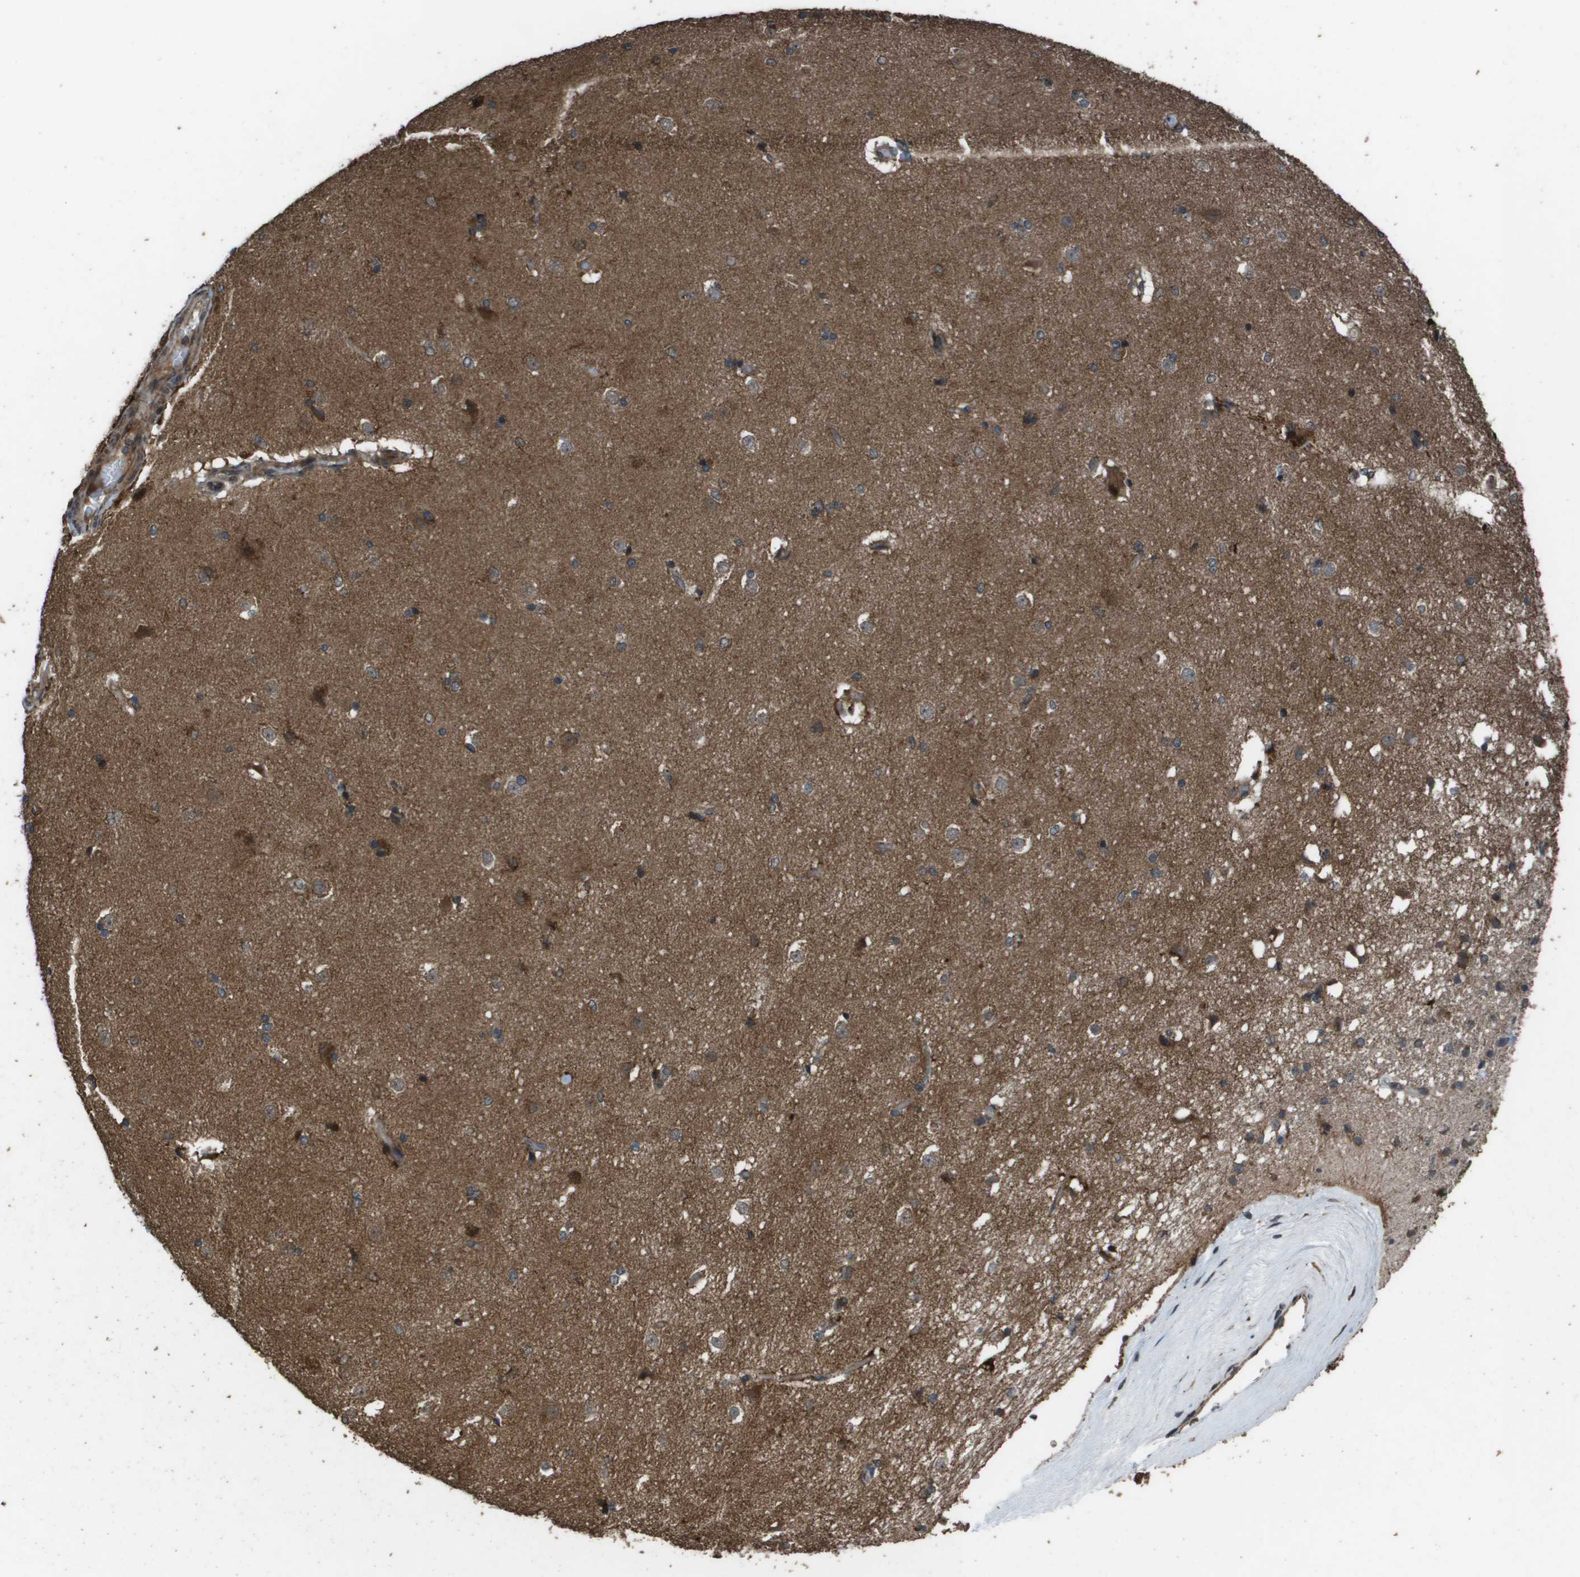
{"staining": {"intensity": "moderate", "quantity": ">75%", "location": "cytoplasmic/membranous"}, "tissue": "caudate", "cell_type": "Glial cells", "image_type": "normal", "snomed": [{"axis": "morphology", "description": "Normal tissue, NOS"}, {"axis": "topography", "description": "Lateral ventricle wall"}], "caption": "Immunohistochemistry (IHC) of normal caudate shows medium levels of moderate cytoplasmic/membranous expression in about >75% of glial cells. (DAB = brown stain, brightfield microscopy at high magnification).", "gene": "FIG4", "patient": {"sex": "female", "age": 19}}